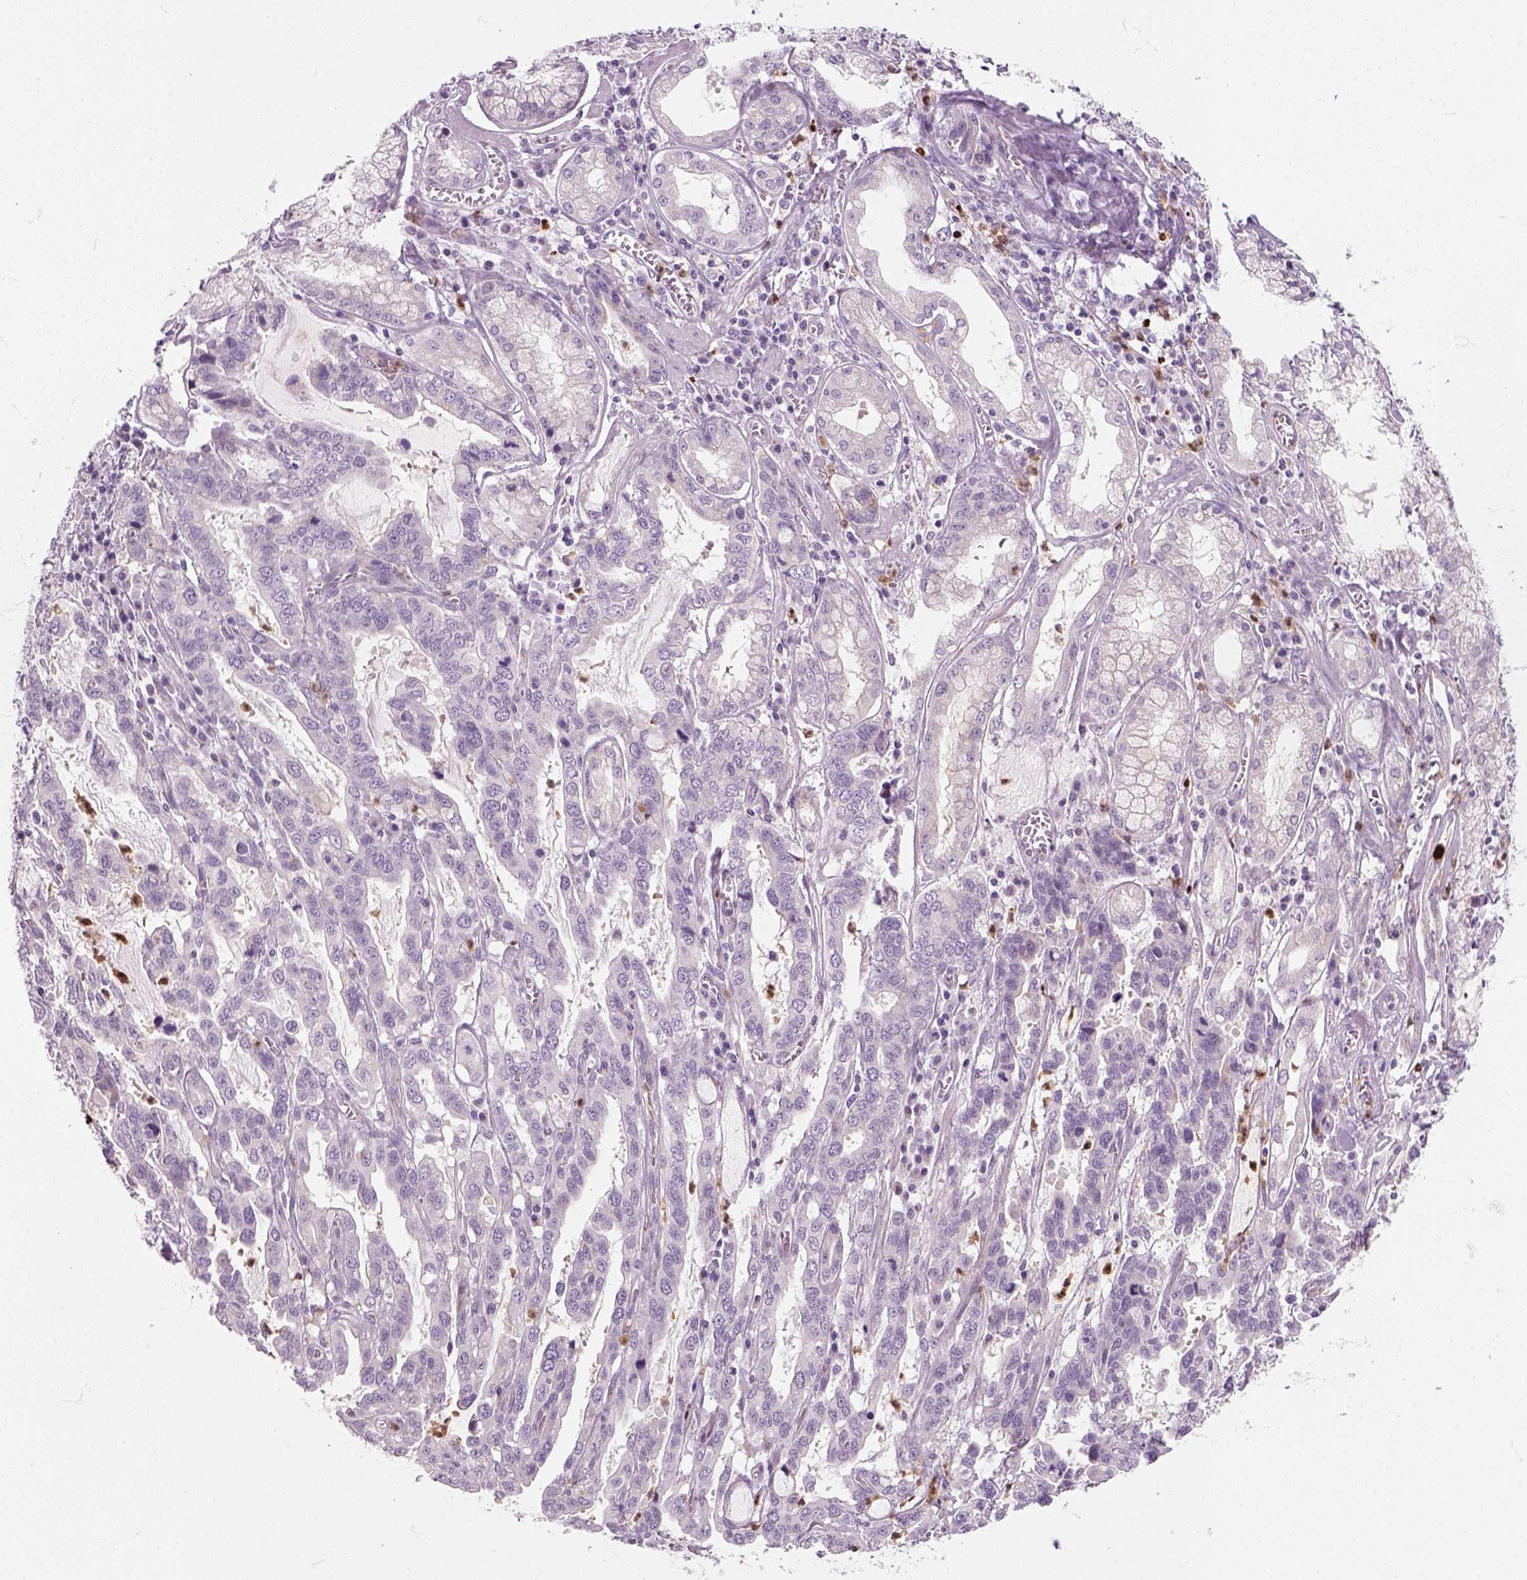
{"staining": {"intensity": "negative", "quantity": "none", "location": "none"}, "tissue": "stomach cancer", "cell_type": "Tumor cells", "image_type": "cancer", "snomed": [{"axis": "morphology", "description": "Adenocarcinoma, NOS"}, {"axis": "topography", "description": "Stomach, lower"}], "caption": "IHC histopathology image of neoplastic tissue: human stomach adenocarcinoma stained with DAB (3,3'-diaminobenzidine) shows no significant protein expression in tumor cells.", "gene": "IL4", "patient": {"sex": "female", "age": 76}}